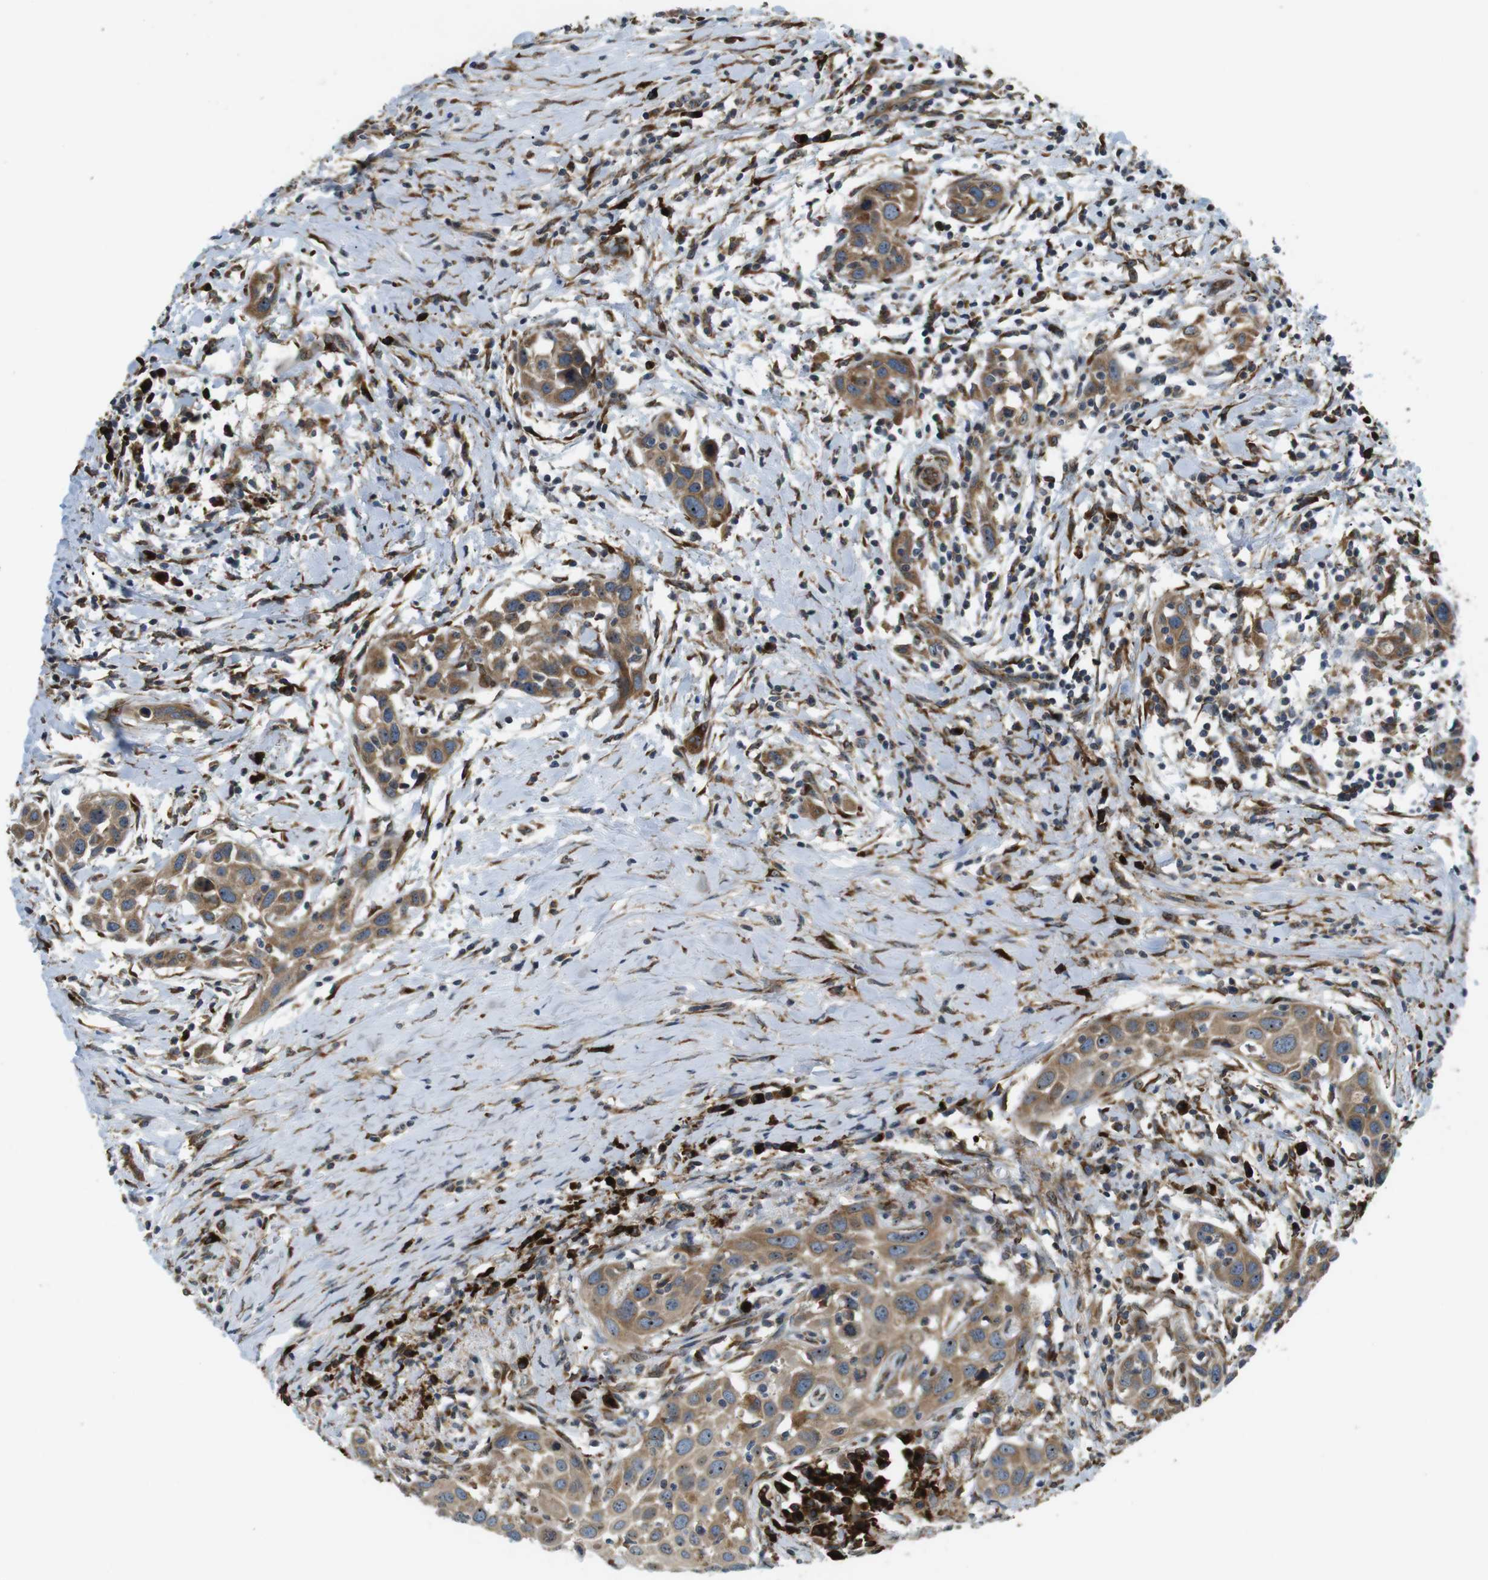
{"staining": {"intensity": "moderate", "quantity": ">75%", "location": "cytoplasmic/membranous"}, "tissue": "head and neck cancer", "cell_type": "Tumor cells", "image_type": "cancer", "snomed": [{"axis": "morphology", "description": "Squamous cell carcinoma, NOS"}, {"axis": "topography", "description": "Oral tissue"}, {"axis": "topography", "description": "Head-Neck"}], "caption": "Head and neck cancer stained with DAB IHC shows medium levels of moderate cytoplasmic/membranous positivity in approximately >75% of tumor cells.", "gene": "TMEM143", "patient": {"sex": "female", "age": 50}}